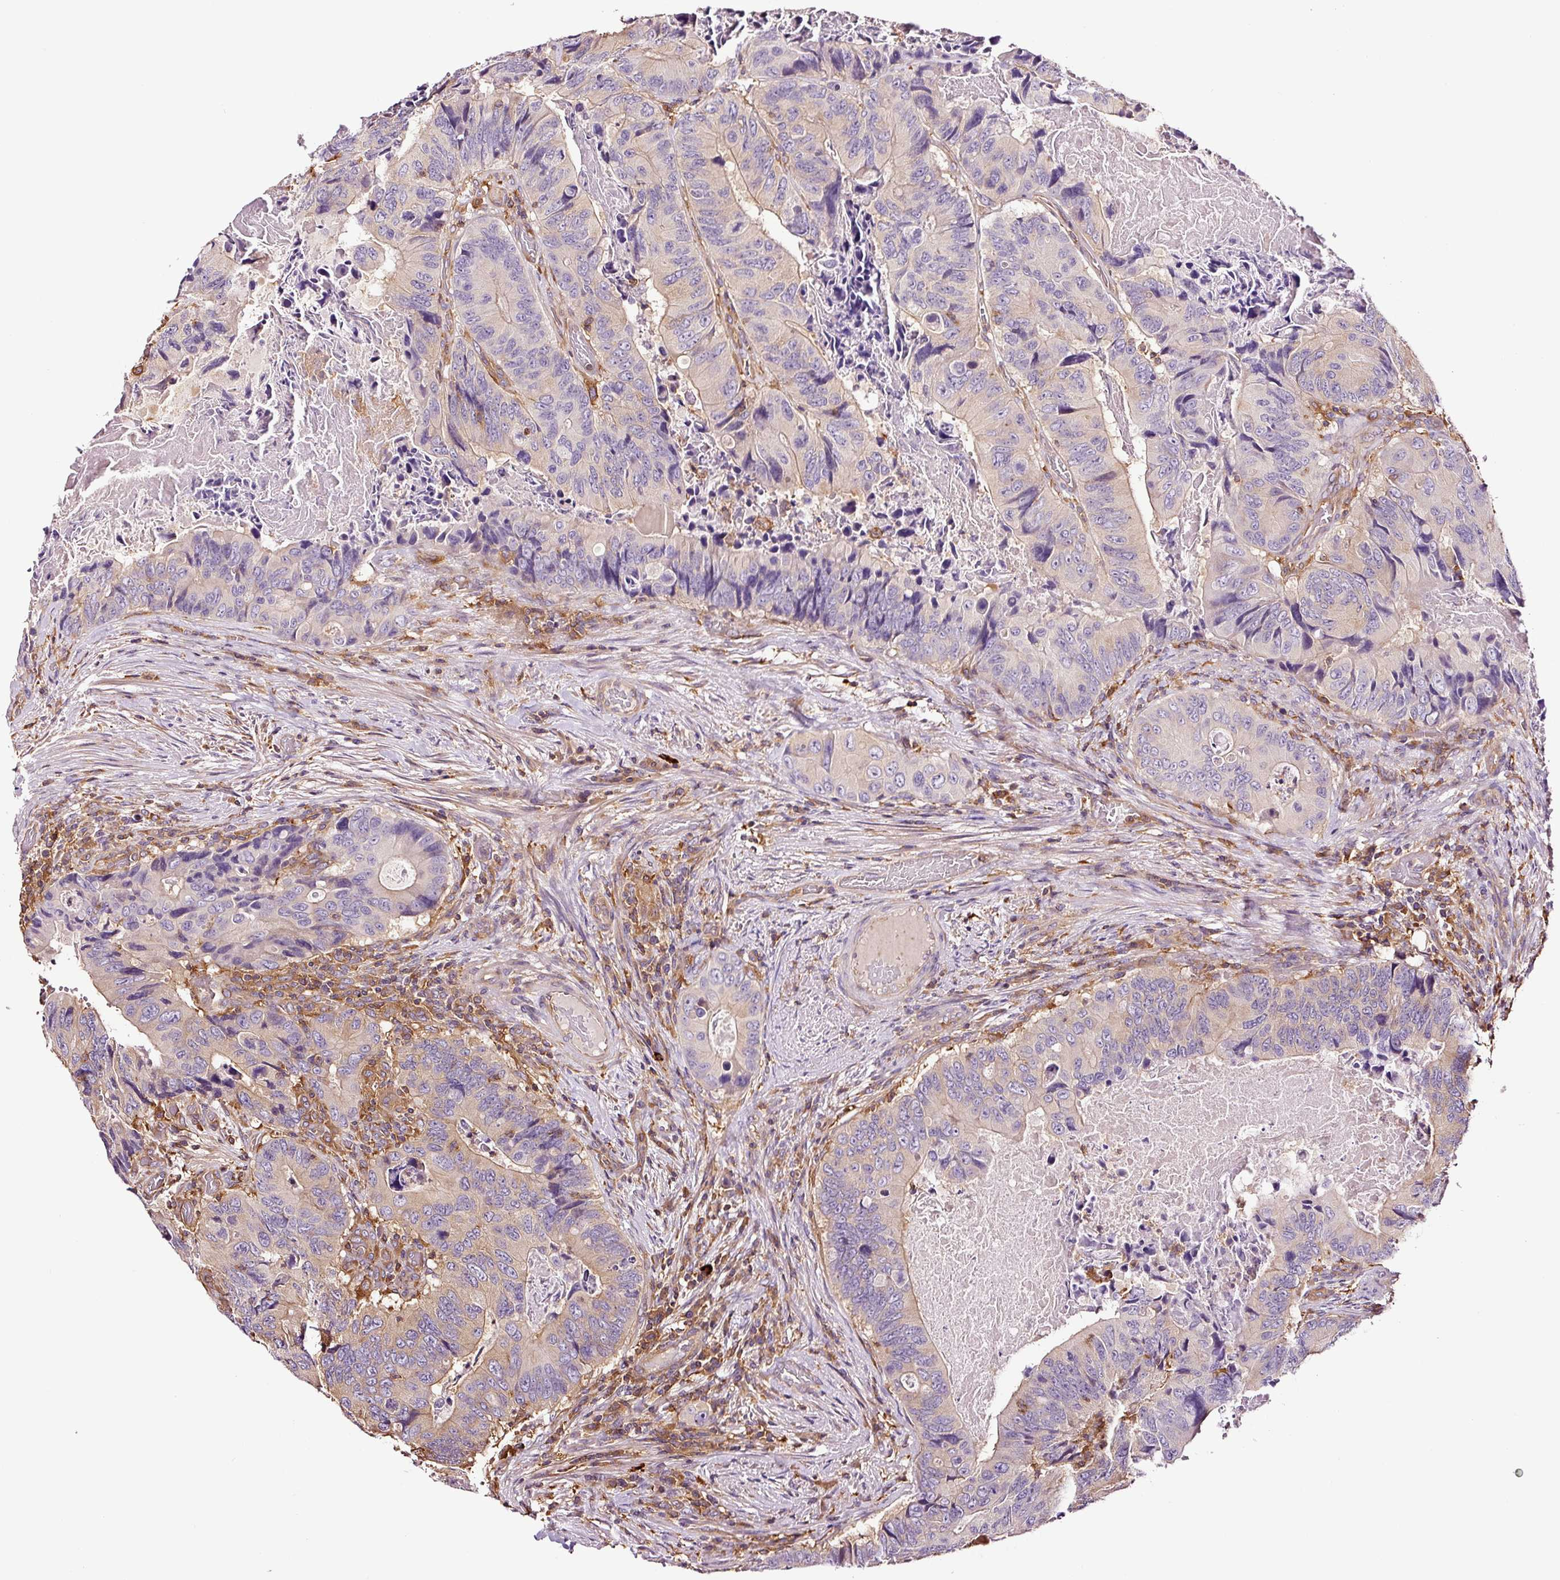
{"staining": {"intensity": "weak", "quantity": "<25%", "location": "cytoplasmic/membranous"}, "tissue": "colorectal cancer", "cell_type": "Tumor cells", "image_type": "cancer", "snomed": [{"axis": "morphology", "description": "Adenocarcinoma, NOS"}, {"axis": "topography", "description": "Colon"}], "caption": "Immunohistochemistry (IHC) histopathology image of colorectal cancer stained for a protein (brown), which demonstrates no staining in tumor cells. The staining is performed using DAB (3,3'-diaminobenzidine) brown chromogen with nuclei counter-stained in using hematoxylin.", "gene": "METAP1", "patient": {"sex": "male", "age": 84}}